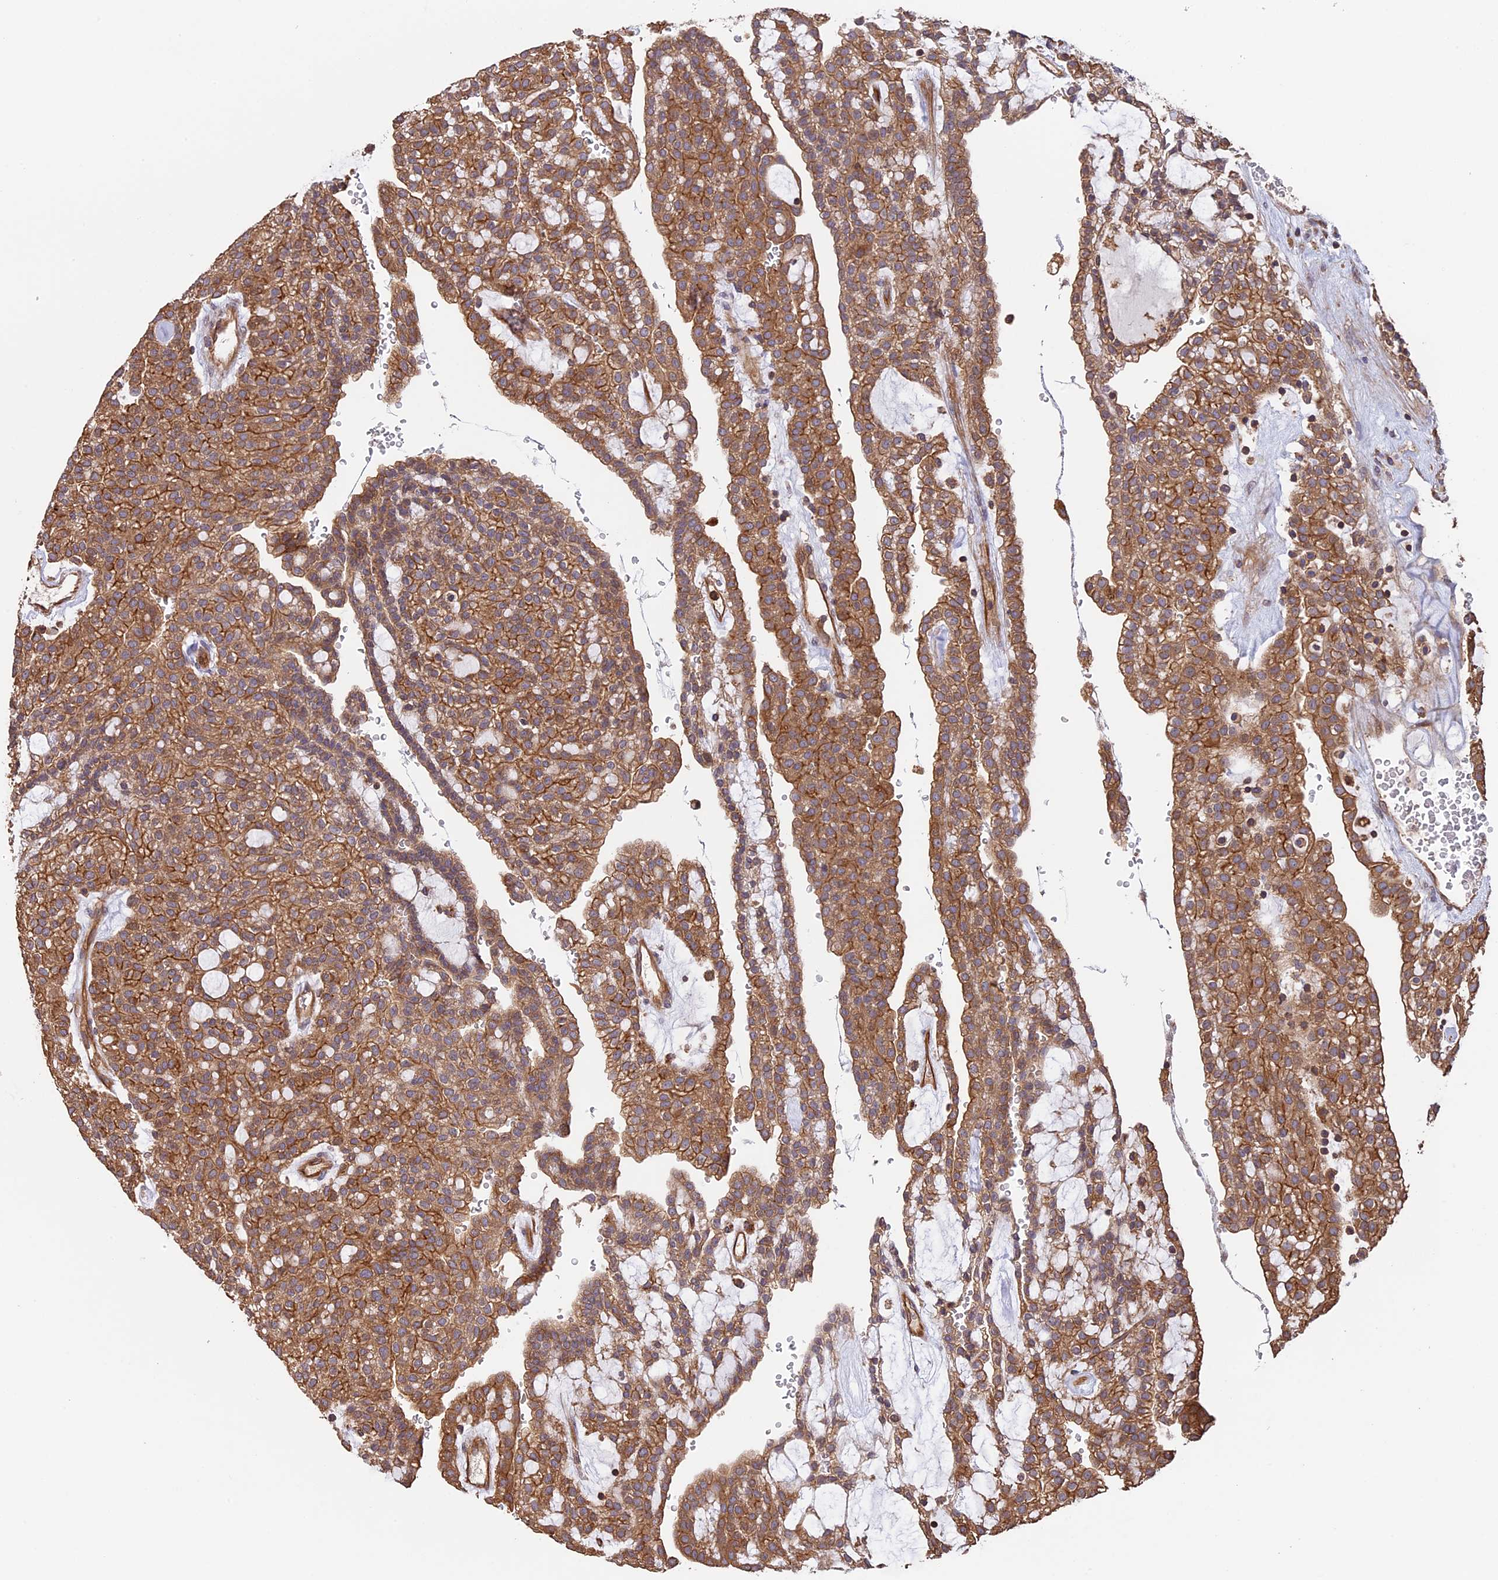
{"staining": {"intensity": "moderate", "quantity": ">75%", "location": "cytoplasmic/membranous"}, "tissue": "renal cancer", "cell_type": "Tumor cells", "image_type": "cancer", "snomed": [{"axis": "morphology", "description": "Adenocarcinoma, NOS"}, {"axis": "topography", "description": "Kidney"}], "caption": "A micrograph of human renal cancer stained for a protein shows moderate cytoplasmic/membranous brown staining in tumor cells. (DAB = brown stain, brightfield microscopy at high magnification).", "gene": "GAS8", "patient": {"sex": "male", "age": 63}}